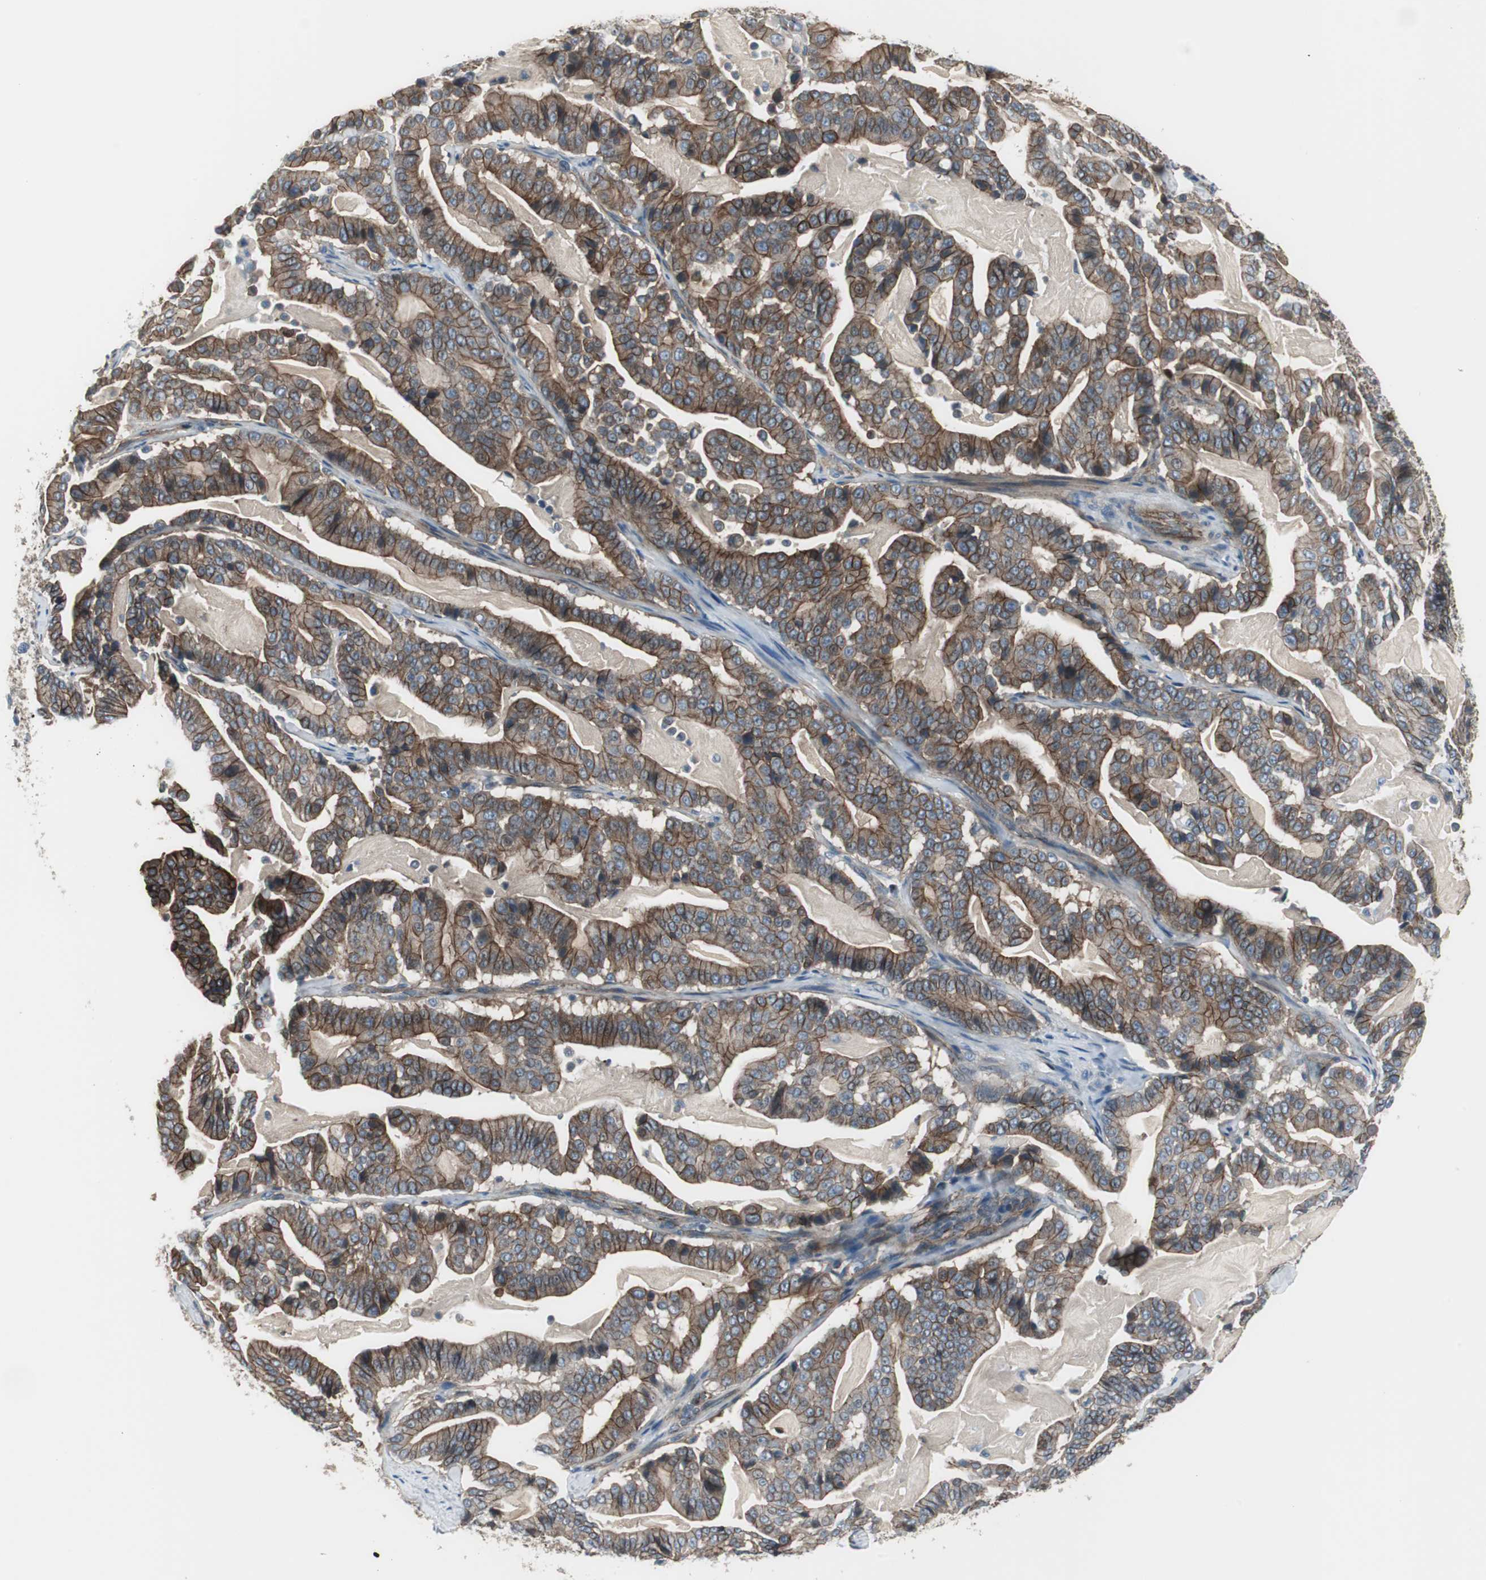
{"staining": {"intensity": "strong", "quantity": ">75%", "location": "cytoplasmic/membranous"}, "tissue": "pancreatic cancer", "cell_type": "Tumor cells", "image_type": "cancer", "snomed": [{"axis": "morphology", "description": "Adenocarcinoma, NOS"}, {"axis": "topography", "description": "Pancreas"}], "caption": "About >75% of tumor cells in pancreatic cancer demonstrate strong cytoplasmic/membranous protein positivity as visualized by brown immunohistochemical staining.", "gene": "STXBP4", "patient": {"sex": "male", "age": 63}}